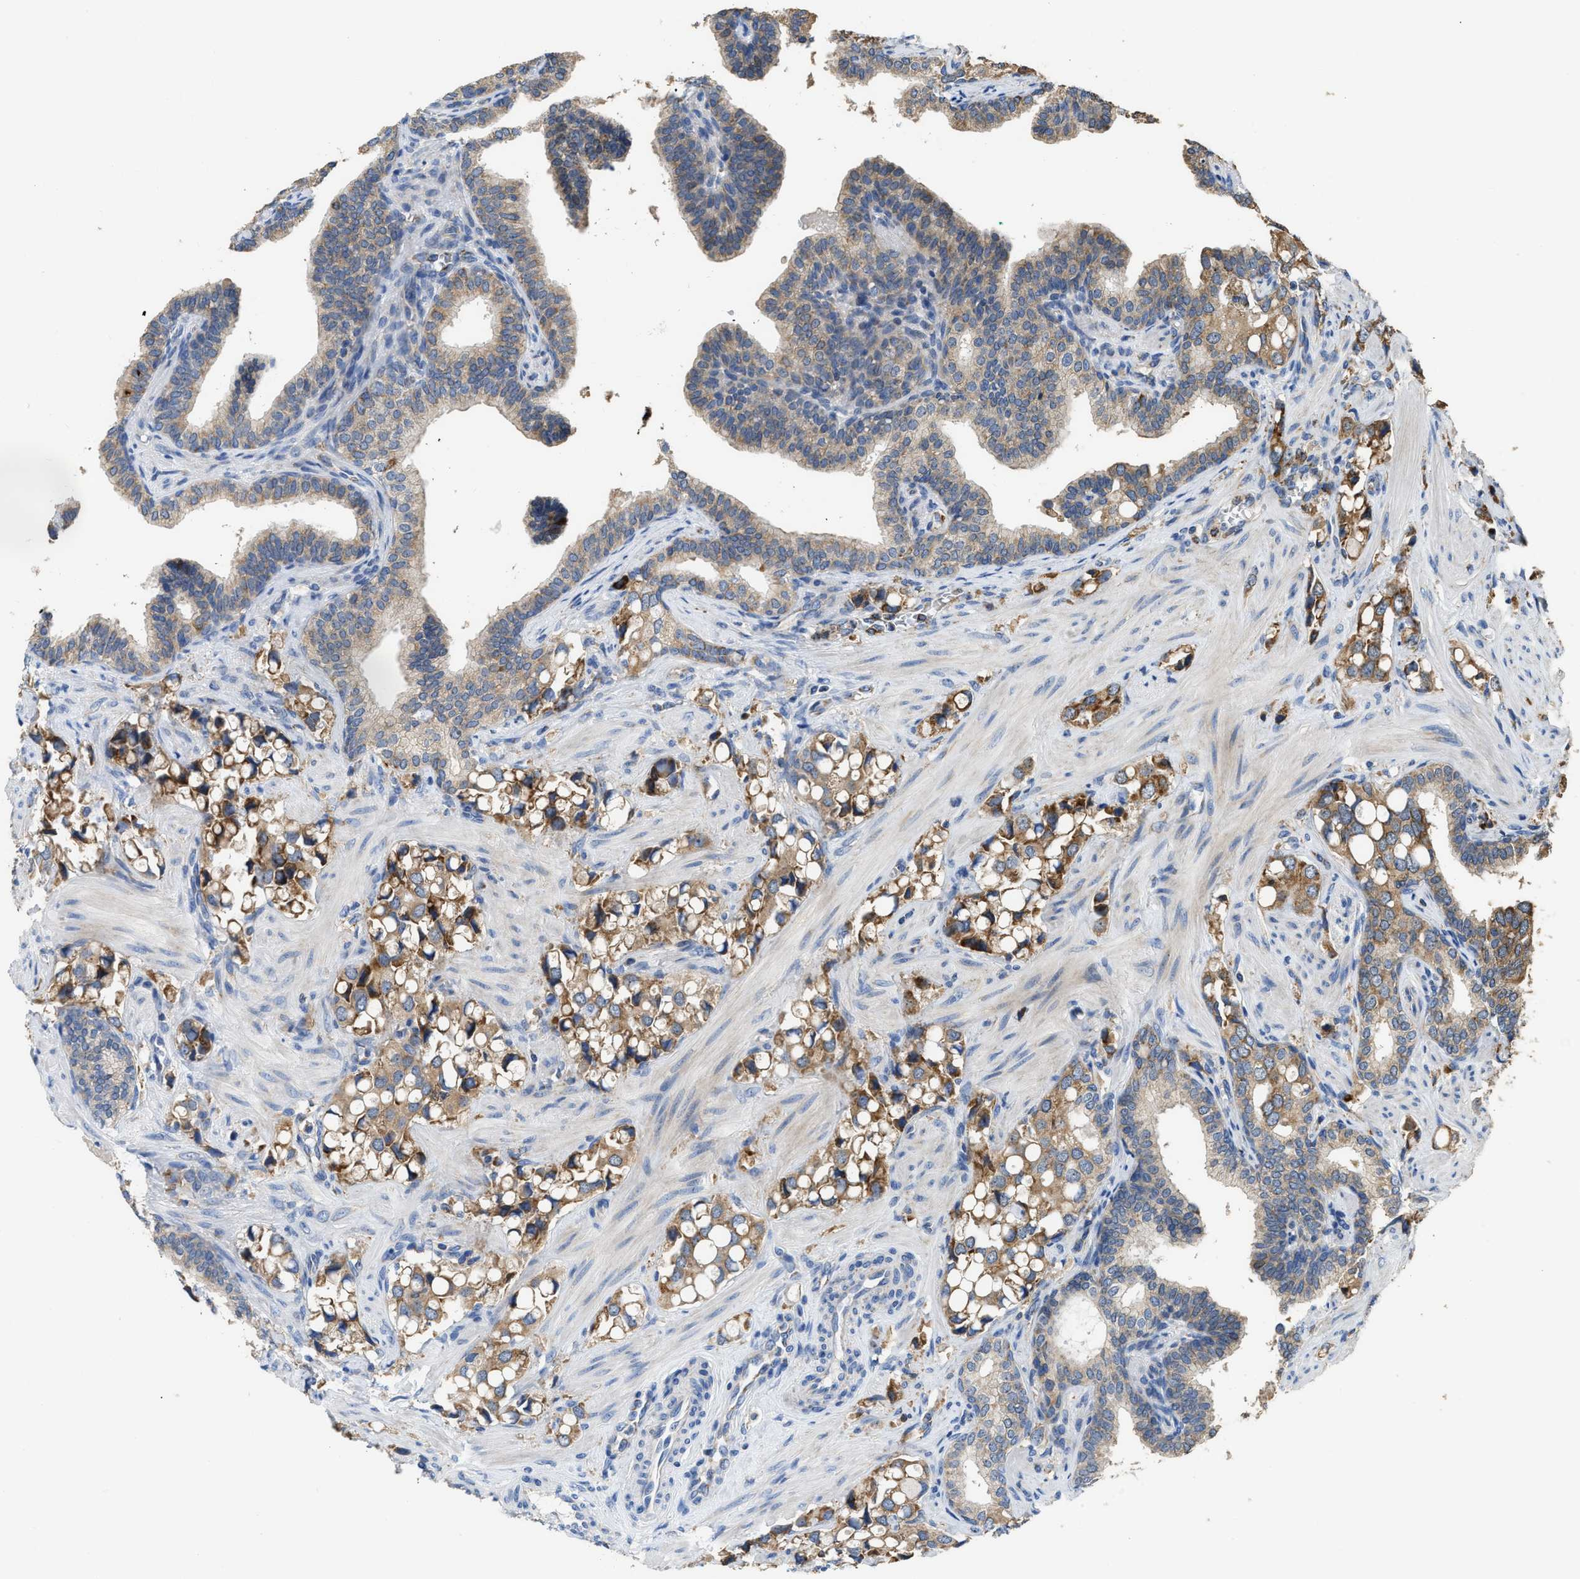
{"staining": {"intensity": "moderate", "quantity": ">75%", "location": "cytoplasmic/membranous"}, "tissue": "prostate cancer", "cell_type": "Tumor cells", "image_type": "cancer", "snomed": [{"axis": "morphology", "description": "Adenocarcinoma, High grade"}, {"axis": "topography", "description": "Prostate"}], "caption": "Human prostate cancer (adenocarcinoma (high-grade)) stained with a protein marker displays moderate staining in tumor cells.", "gene": "AK2", "patient": {"sex": "male", "age": 52}}